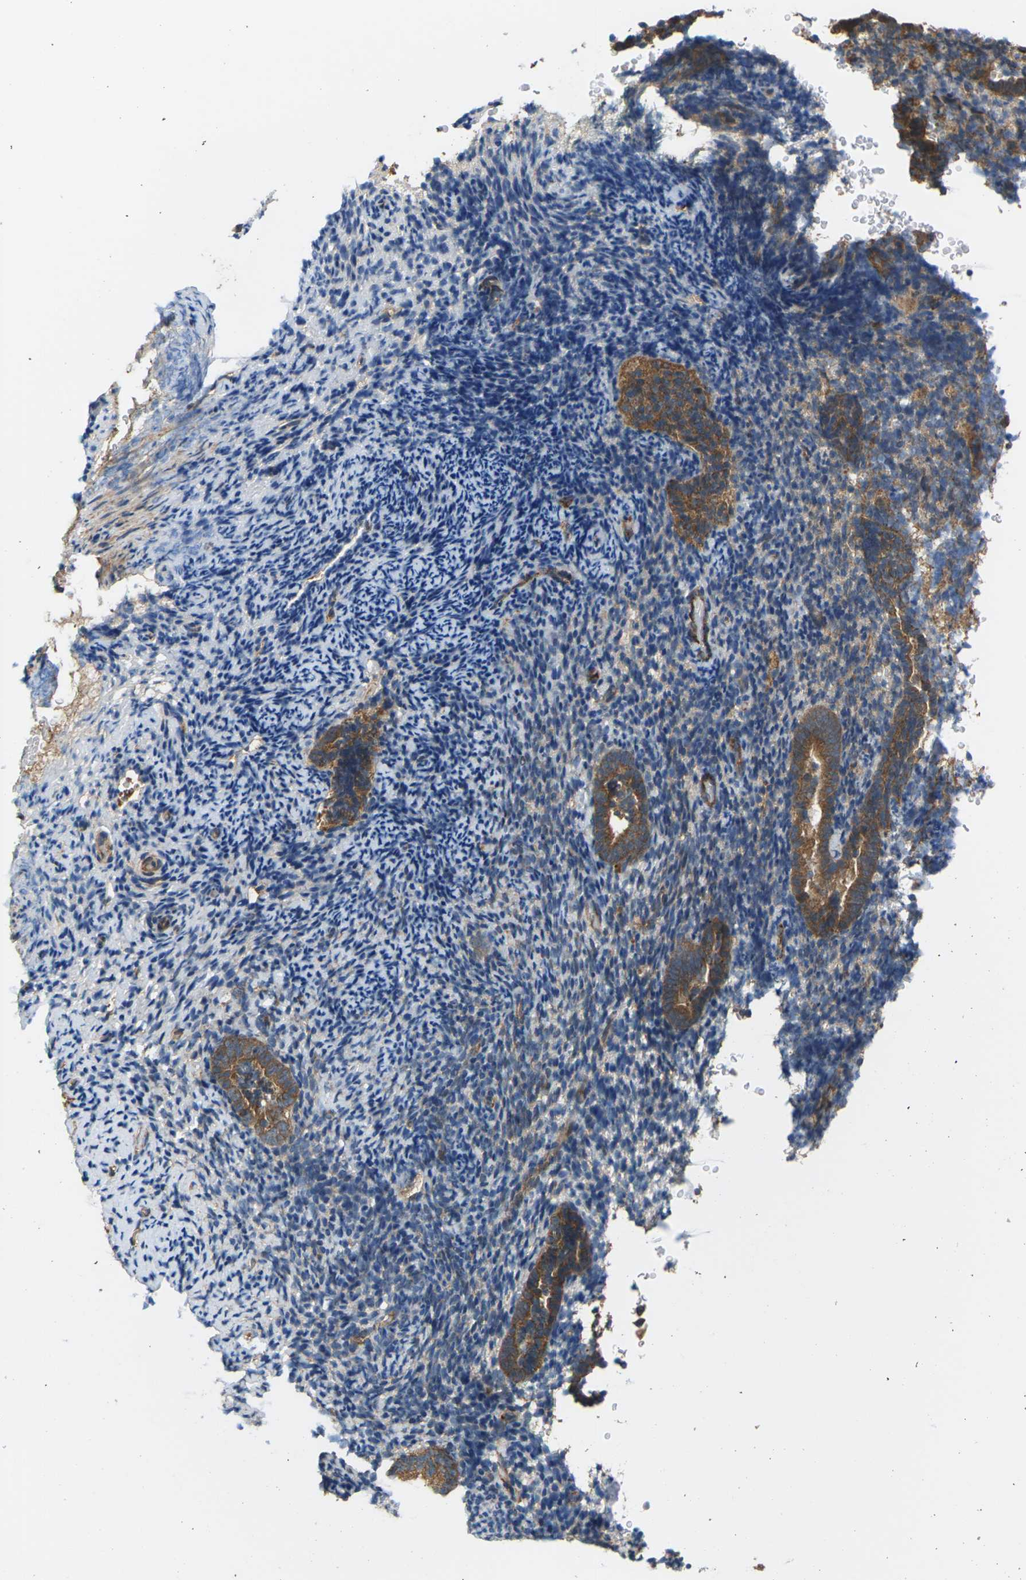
{"staining": {"intensity": "moderate", "quantity": "25%-75%", "location": "cytoplasmic/membranous"}, "tissue": "endometrium", "cell_type": "Cells in endometrial stroma", "image_type": "normal", "snomed": [{"axis": "morphology", "description": "Normal tissue, NOS"}, {"axis": "topography", "description": "Endometrium"}], "caption": "DAB (3,3'-diaminobenzidine) immunohistochemical staining of unremarkable endometrium shows moderate cytoplasmic/membranous protein staining in approximately 25%-75% of cells in endometrial stroma. (Stains: DAB (3,3'-diaminobenzidine) in brown, nuclei in blue, Microscopy: brightfield microscopy at high magnification).", "gene": "NRAS", "patient": {"sex": "female", "age": 51}}